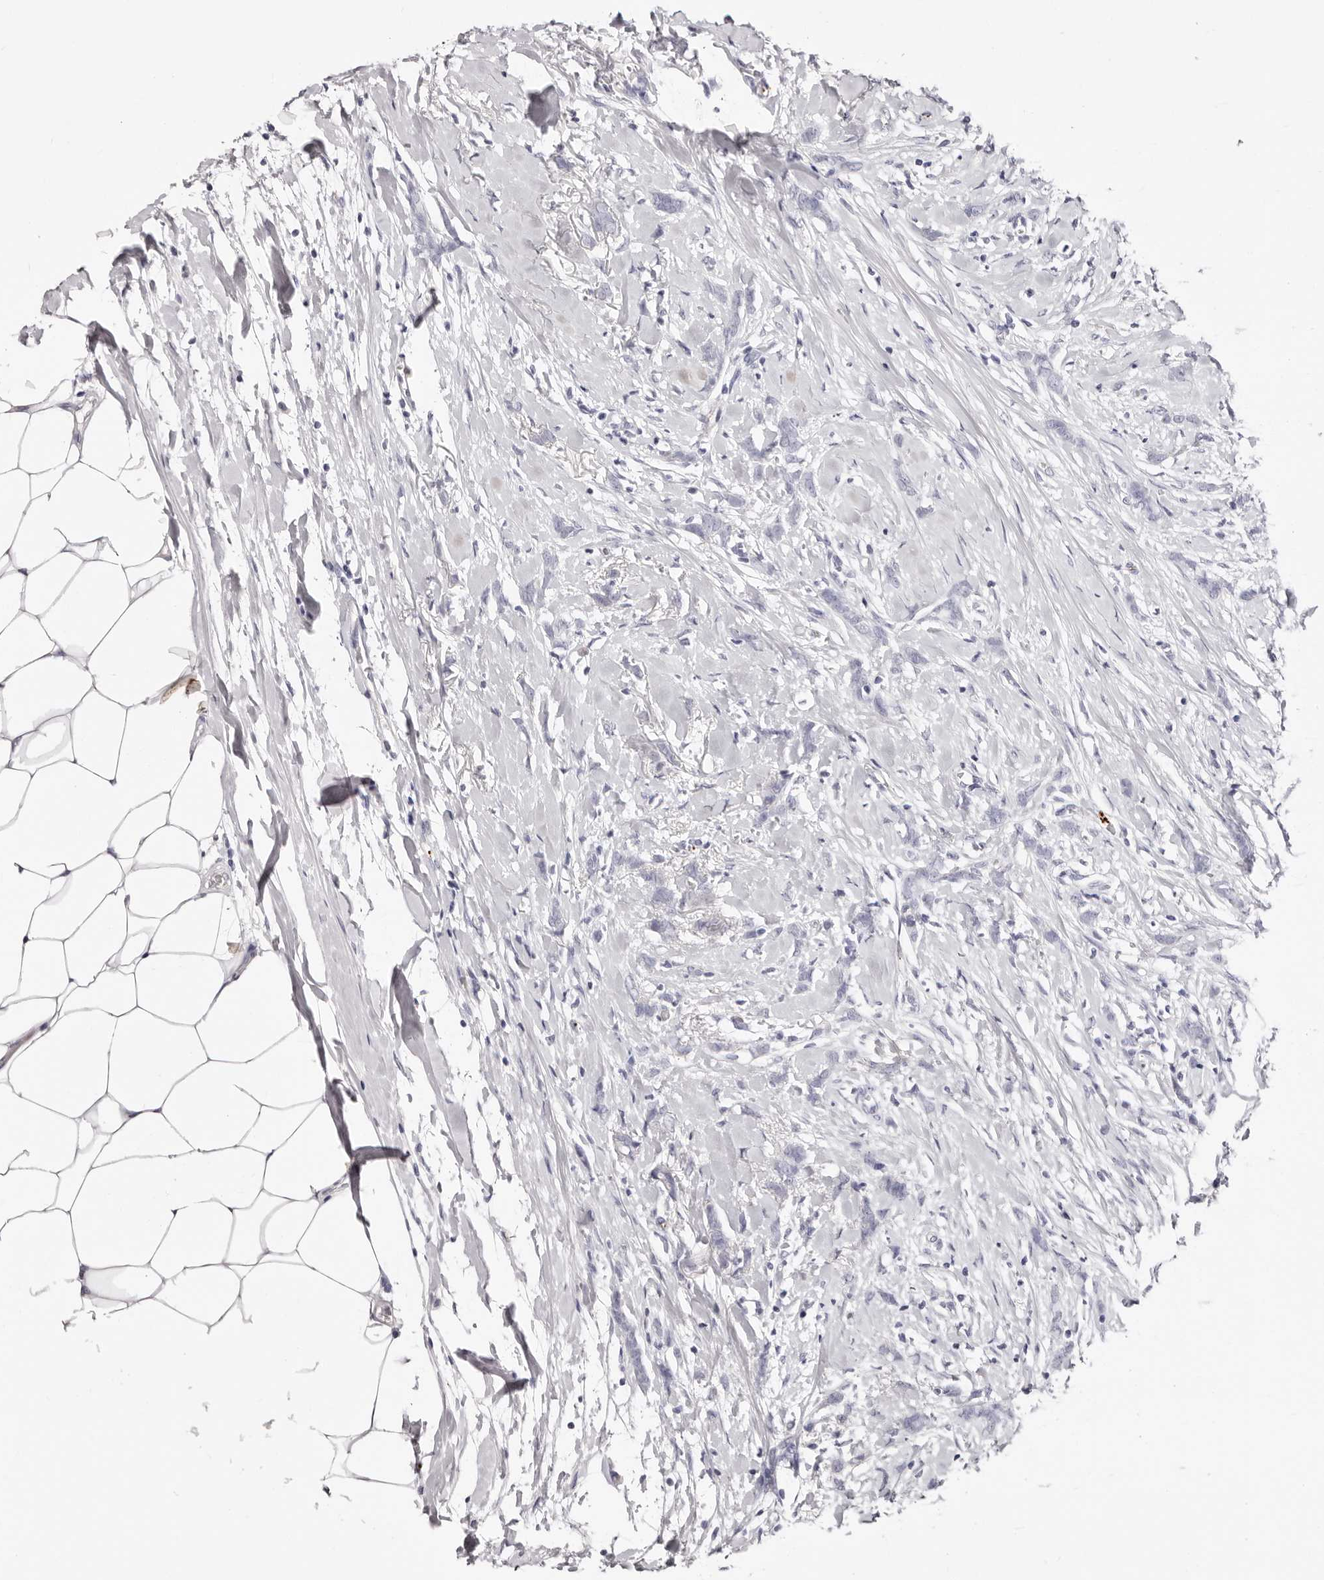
{"staining": {"intensity": "negative", "quantity": "none", "location": "none"}, "tissue": "breast cancer", "cell_type": "Tumor cells", "image_type": "cancer", "snomed": [{"axis": "morphology", "description": "Lobular carcinoma, in situ"}, {"axis": "morphology", "description": "Lobular carcinoma"}, {"axis": "topography", "description": "Breast"}], "caption": "DAB immunohistochemical staining of human breast lobular carcinoma reveals no significant staining in tumor cells.", "gene": "PF4", "patient": {"sex": "female", "age": 41}}